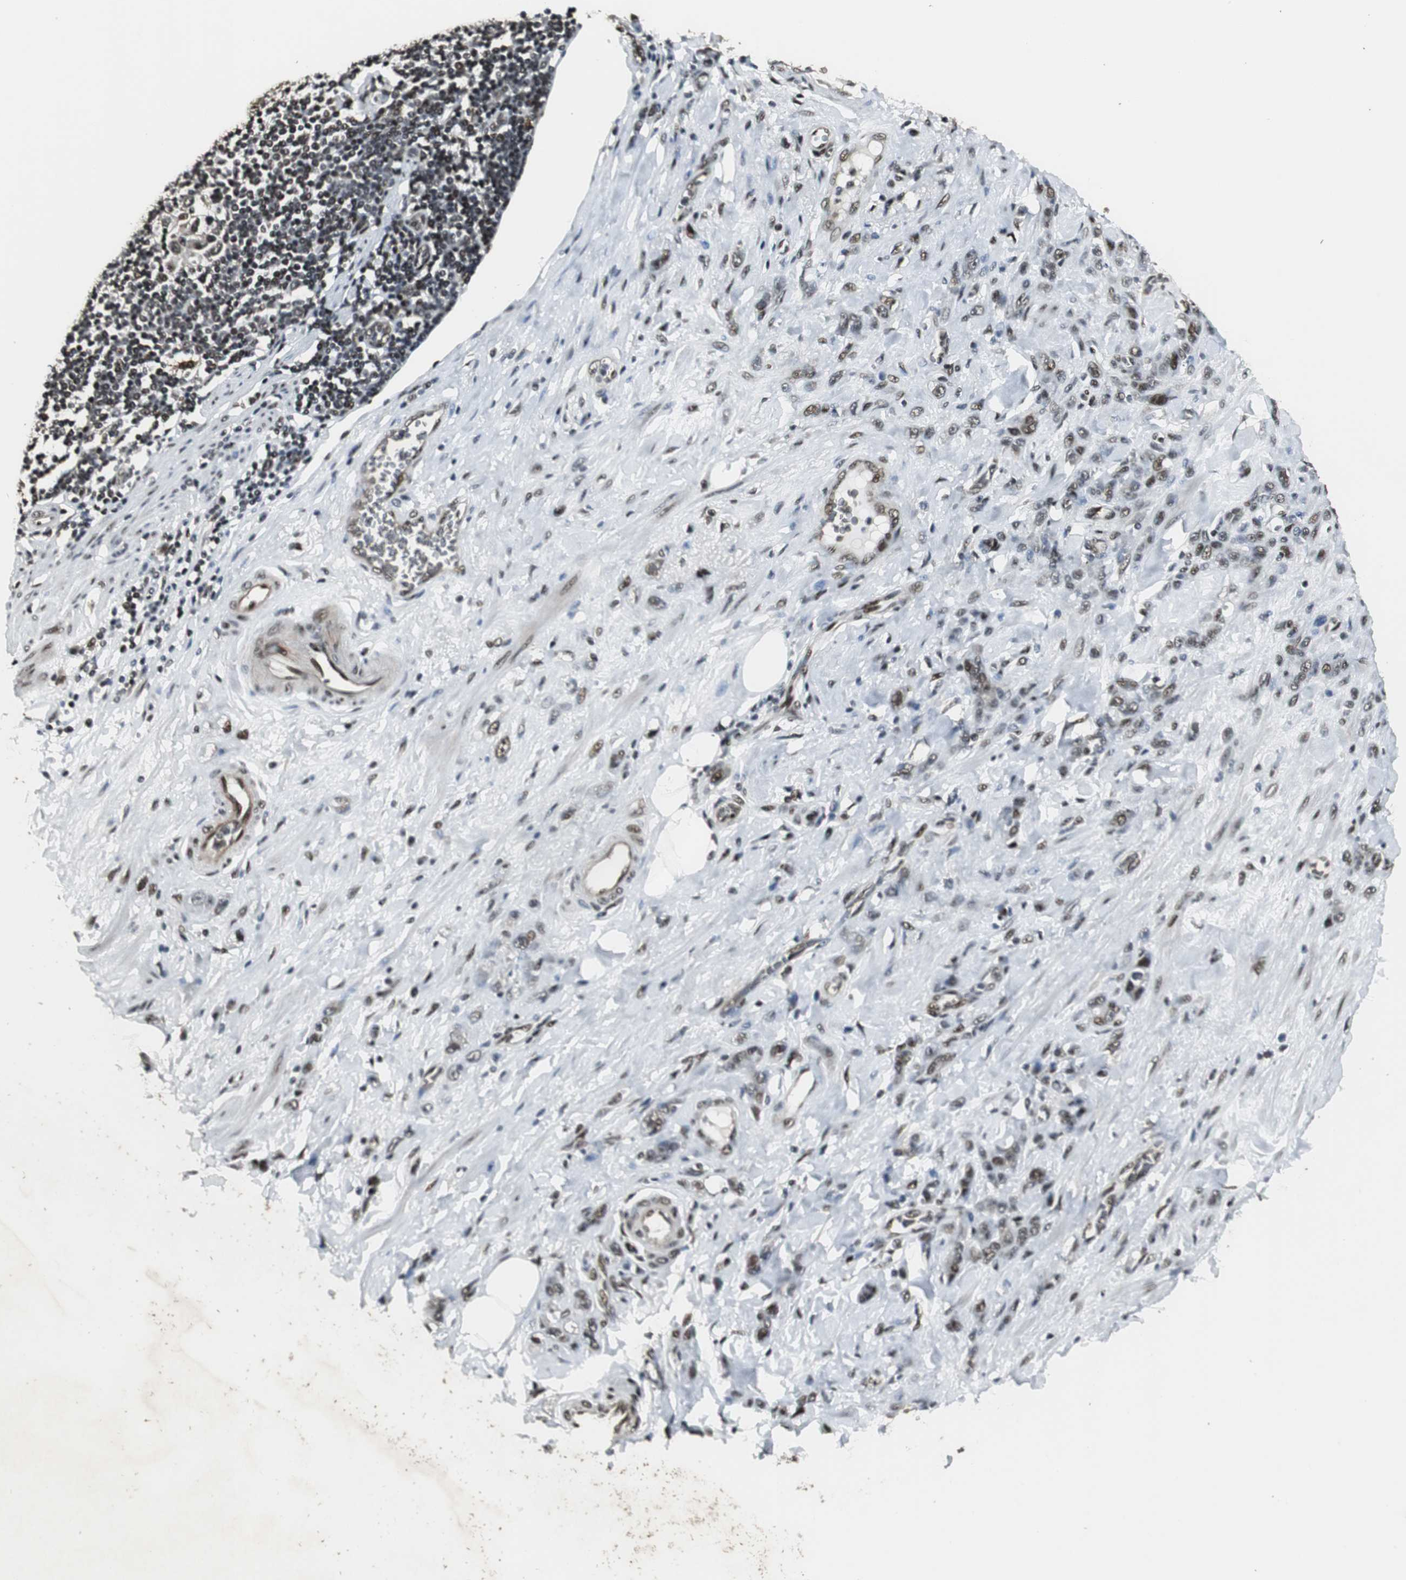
{"staining": {"intensity": "moderate", "quantity": ">75%", "location": "nuclear"}, "tissue": "stomach cancer", "cell_type": "Tumor cells", "image_type": "cancer", "snomed": [{"axis": "morphology", "description": "Adenocarcinoma, NOS"}, {"axis": "topography", "description": "Stomach"}], "caption": "A brown stain labels moderate nuclear staining of a protein in stomach adenocarcinoma tumor cells.", "gene": "TAF5", "patient": {"sex": "male", "age": 82}}